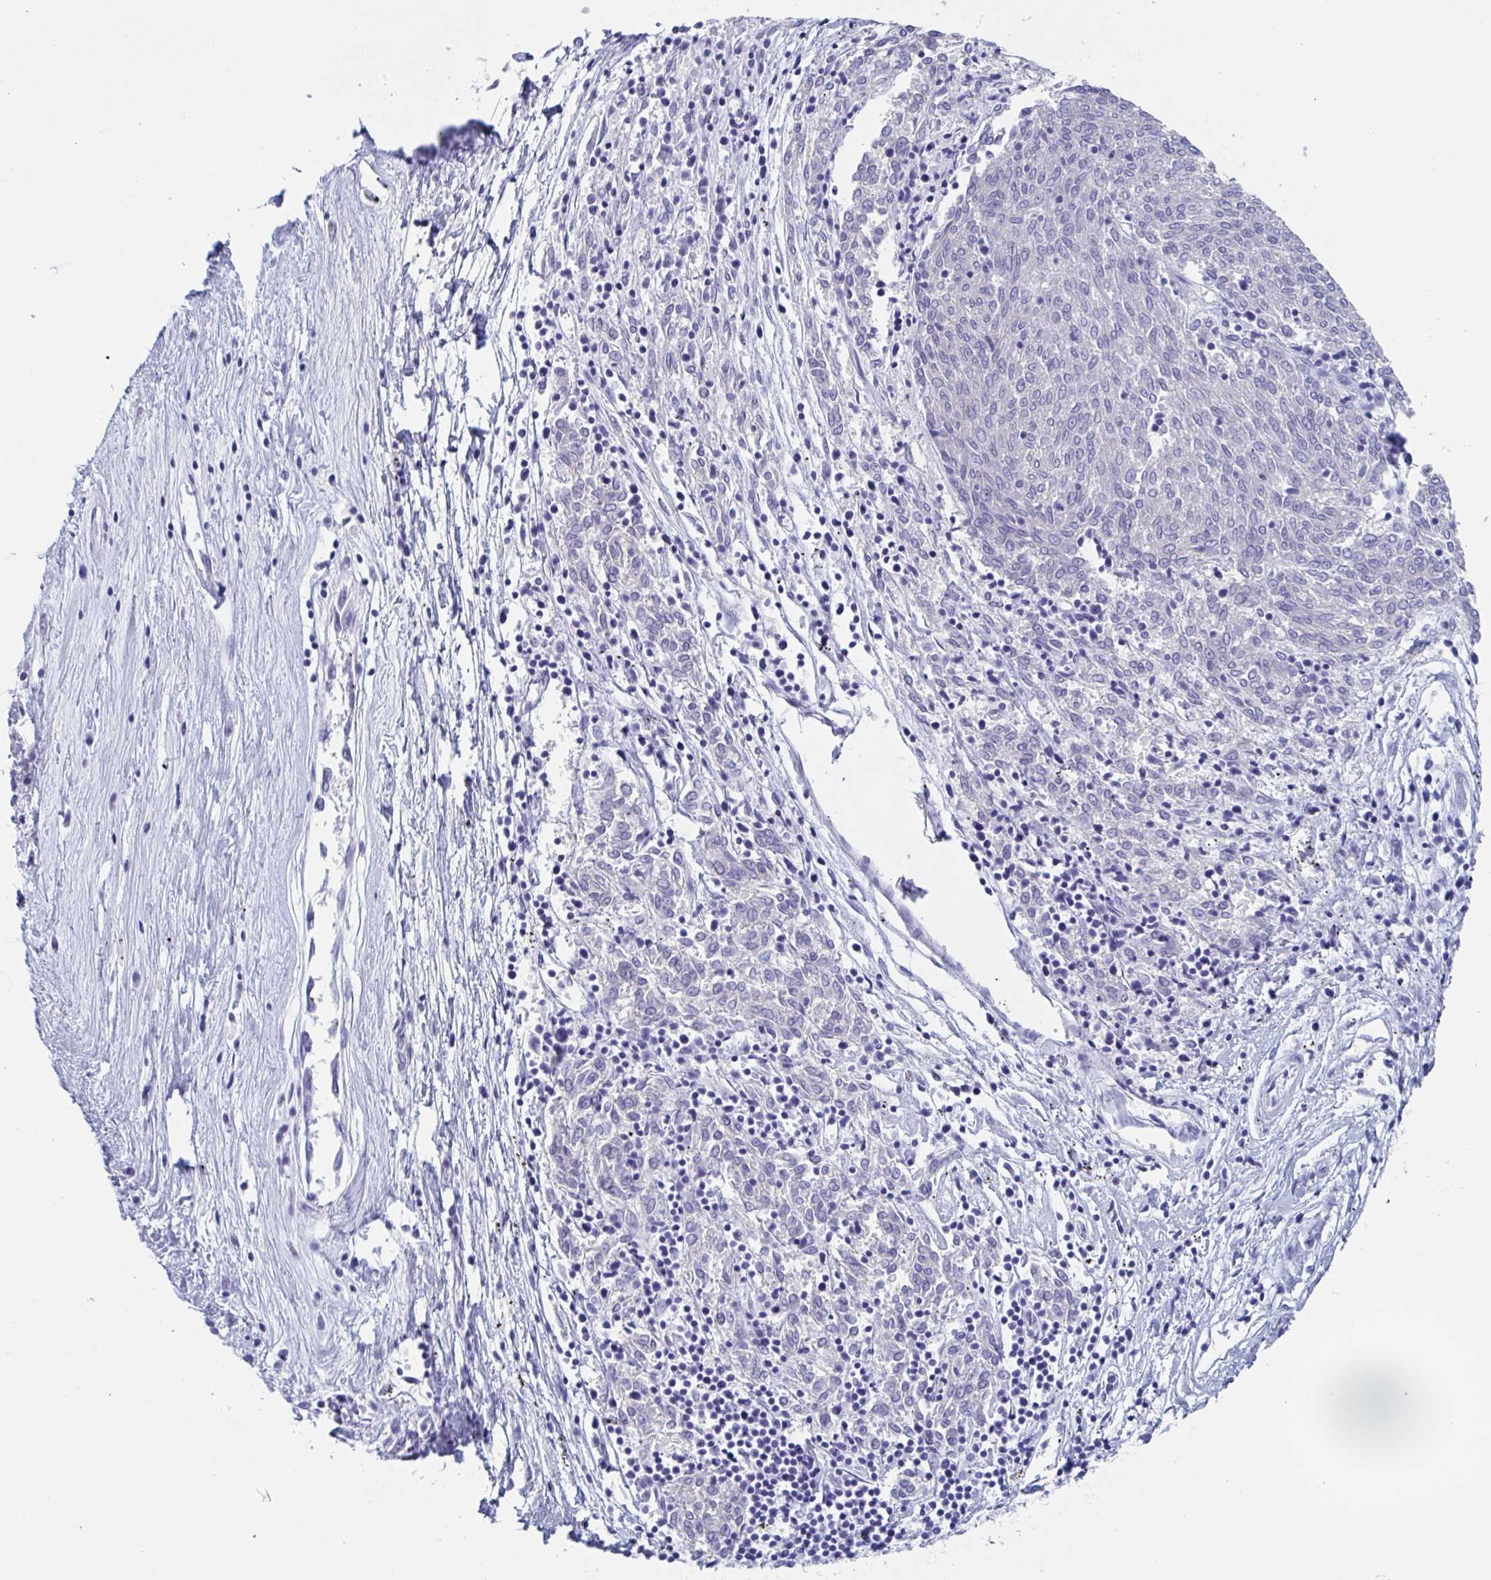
{"staining": {"intensity": "negative", "quantity": "none", "location": "none"}, "tissue": "melanoma", "cell_type": "Tumor cells", "image_type": "cancer", "snomed": [{"axis": "morphology", "description": "Malignant melanoma, NOS"}, {"axis": "topography", "description": "Skin"}], "caption": "There is no significant positivity in tumor cells of malignant melanoma.", "gene": "ZPBP", "patient": {"sex": "female", "age": 72}}